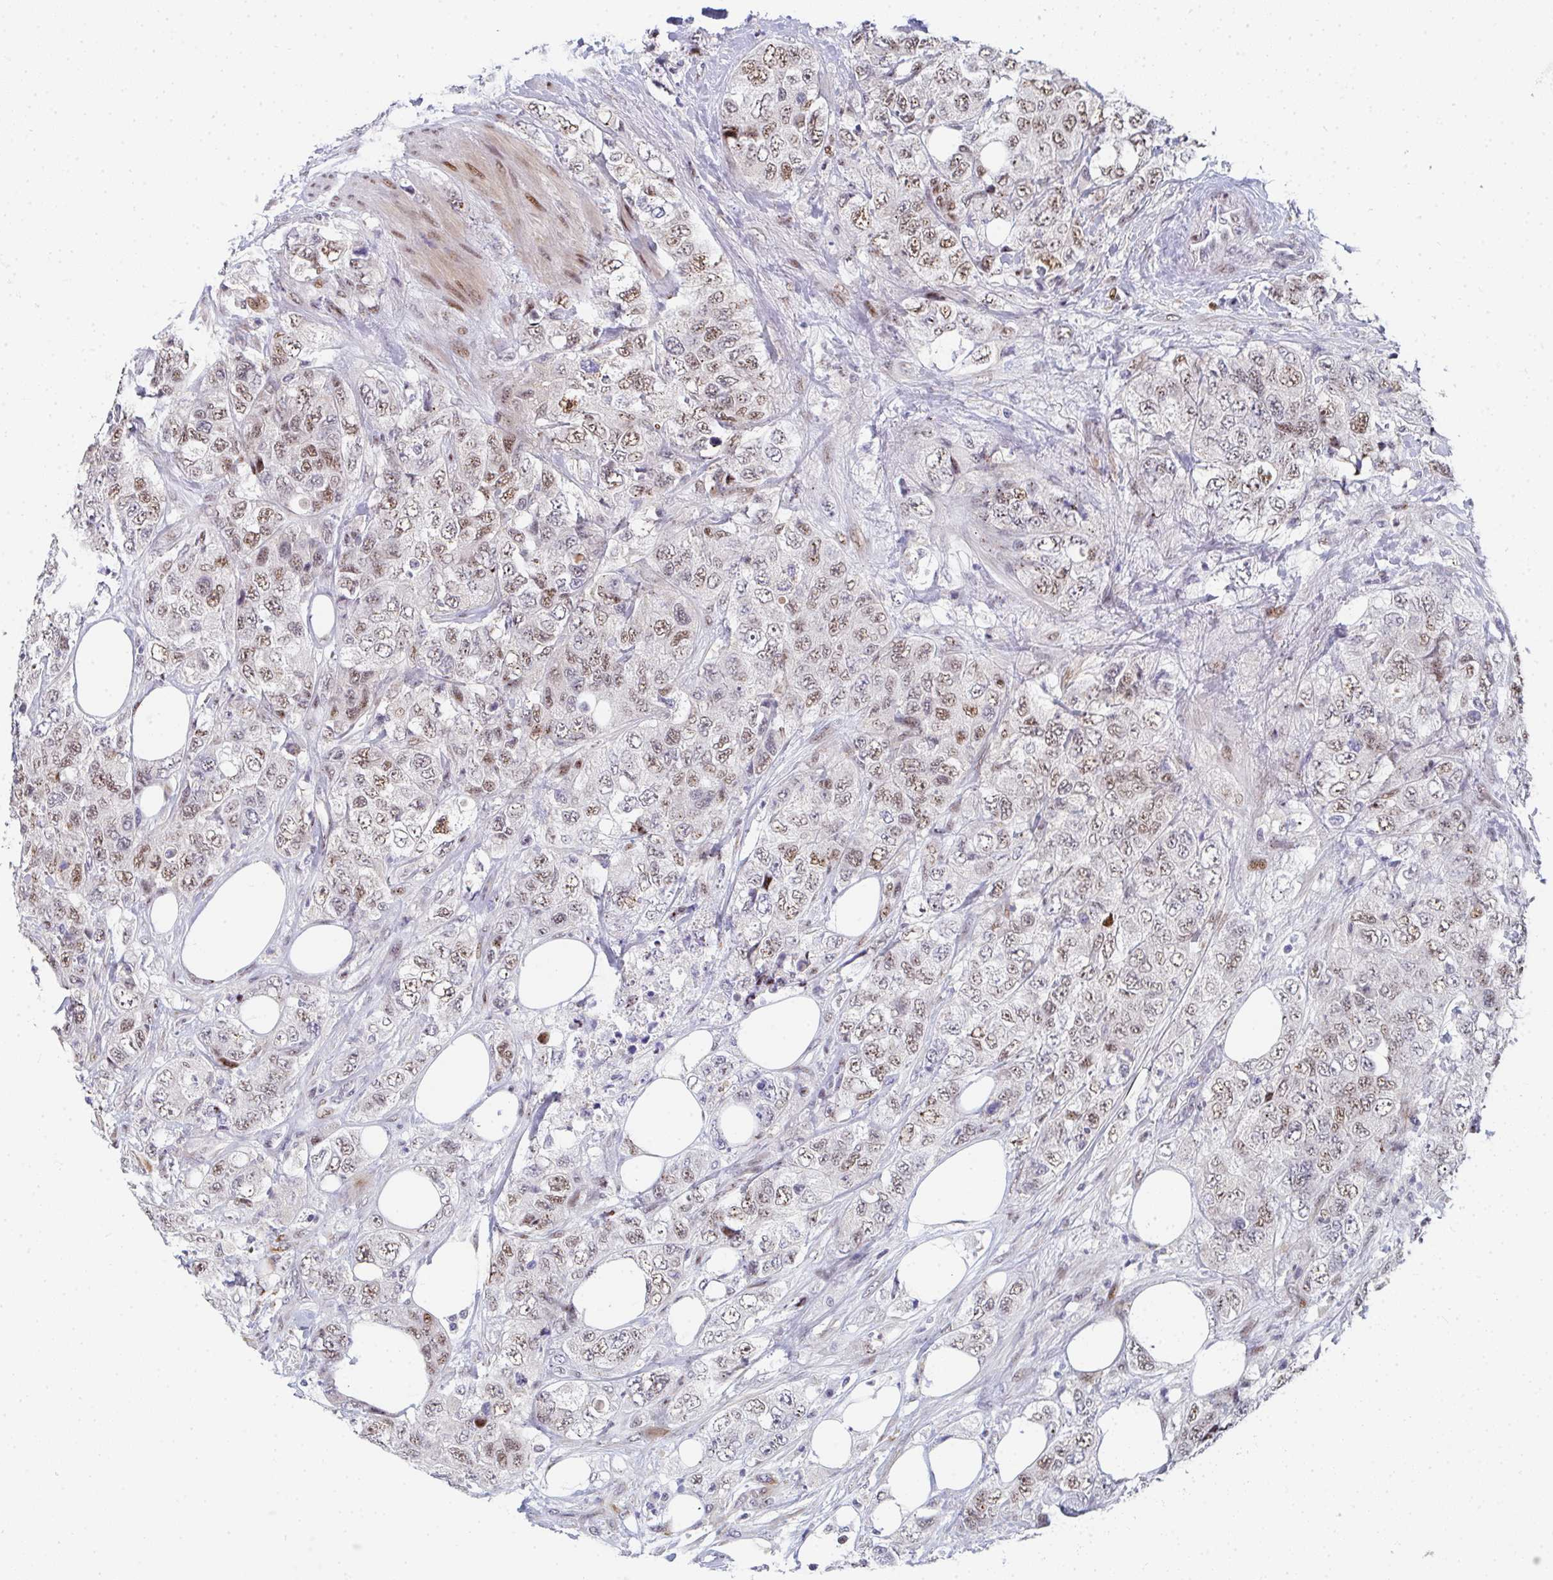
{"staining": {"intensity": "moderate", "quantity": ">75%", "location": "nuclear"}, "tissue": "urothelial cancer", "cell_type": "Tumor cells", "image_type": "cancer", "snomed": [{"axis": "morphology", "description": "Urothelial carcinoma, High grade"}, {"axis": "topography", "description": "Urinary bladder"}], "caption": "Urothelial cancer tissue exhibits moderate nuclear expression in approximately >75% of tumor cells", "gene": "ZIC3", "patient": {"sex": "female", "age": 78}}